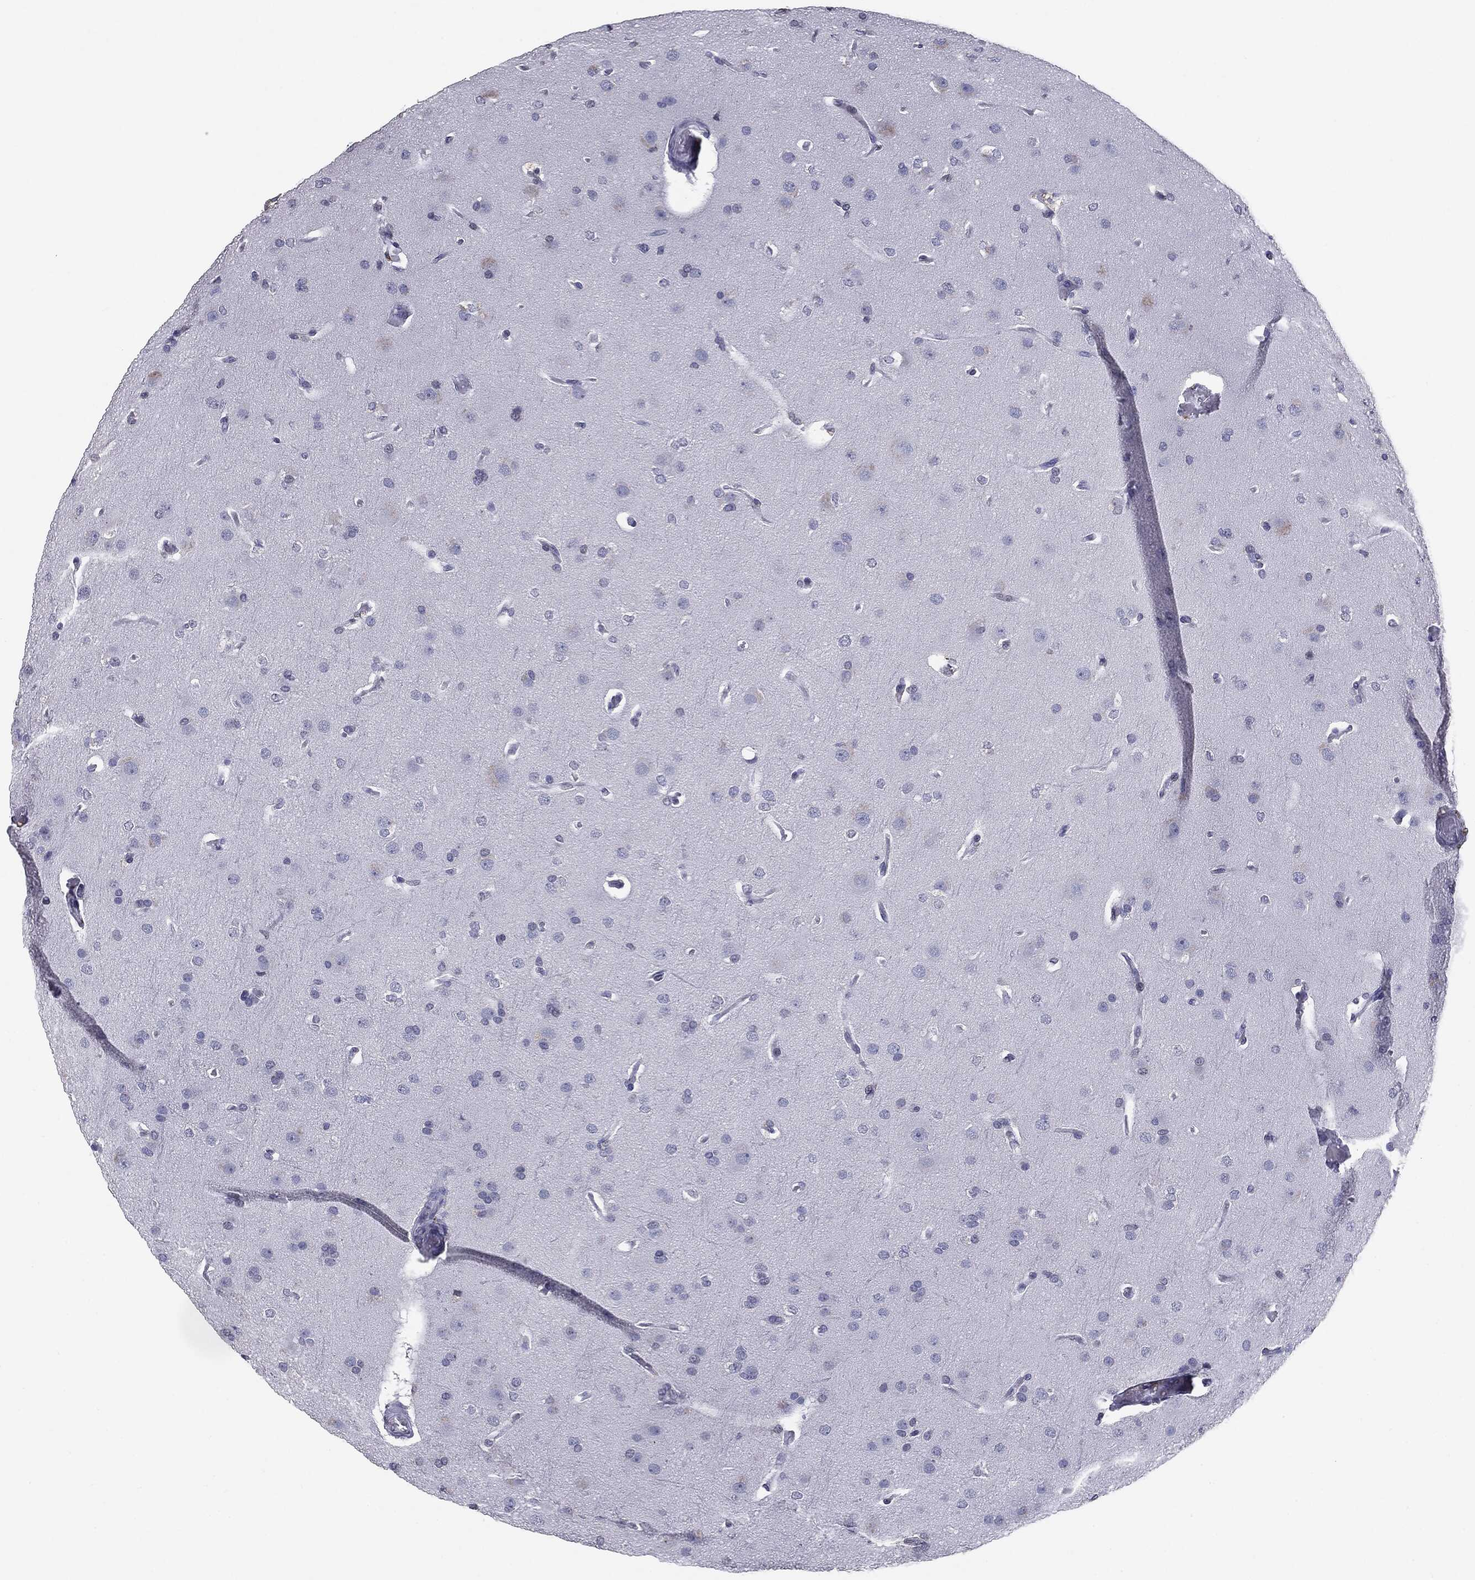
{"staining": {"intensity": "negative", "quantity": "none", "location": "none"}, "tissue": "glioma", "cell_type": "Tumor cells", "image_type": "cancer", "snomed": [{"axis": "morphology", "description": "Glioma, malignant, Low grade"}, {"axis": "topography", "description": "Brain"}], "caption": "A photomicrograph of glioma stained for a protein displays no brown staining in tumor cells.", "gene": "SERPINB4", "patient": {"sex": "male", "age": 41}}